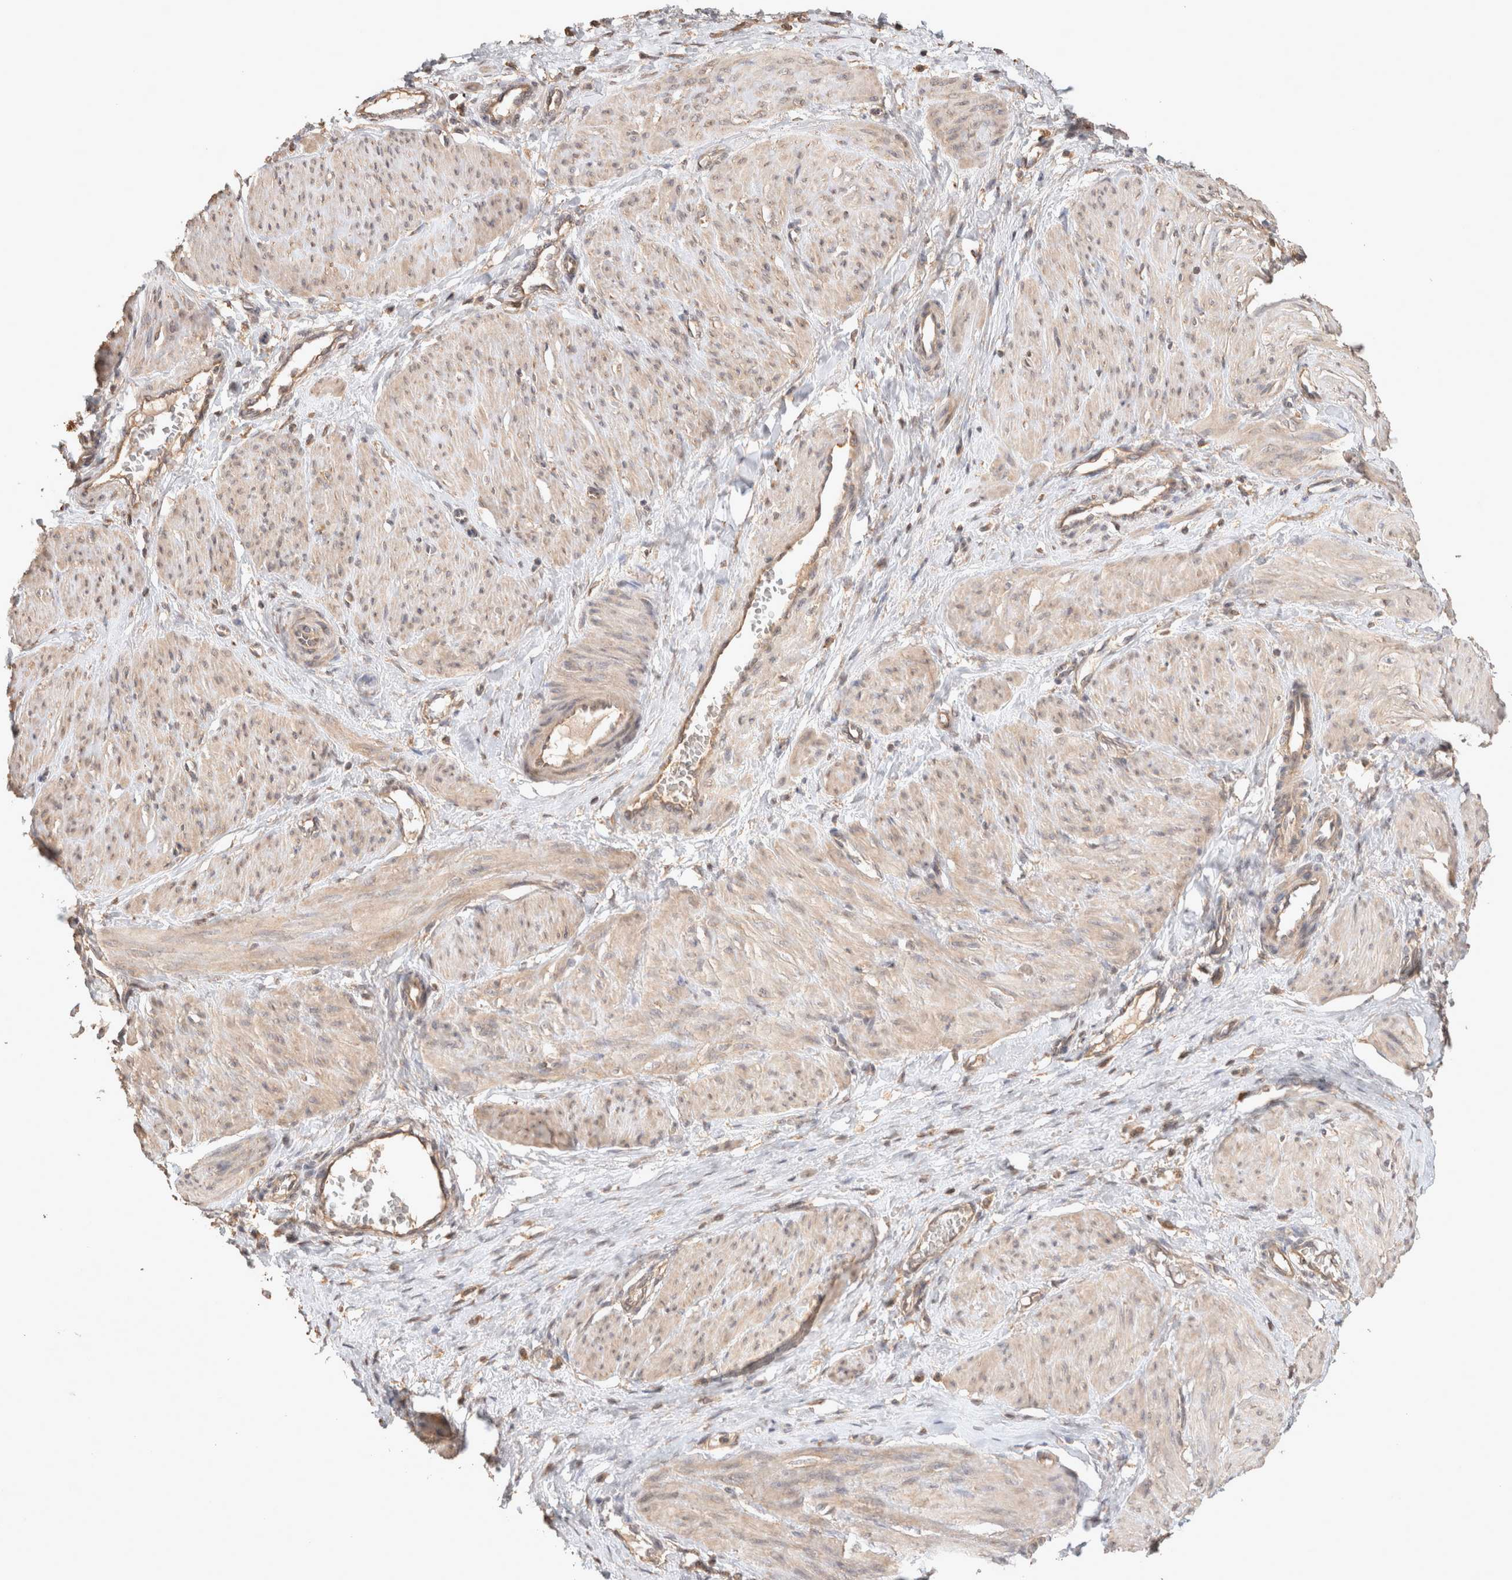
{"staining": {"intensity": "weak", "quantity": "<25%", "location": "cytoplasmic/membranous"}, "tissue": "smooth muscle", "cell_type": "Smooth muscle cells", "image_type": "normal", "snomed": [{"axis": "morphology", "description": "Normal tissue, NOS"}, {"axis": "topography", "description": "Endometrium"}], "caption": "IHC photomicrograph of benign smooth muscle: human smooth muscle stained with DAB shows no significant protein staining in smooth muscle cells.", "gene": "HROB", "patient": {"sex": "female", "age": 33}}